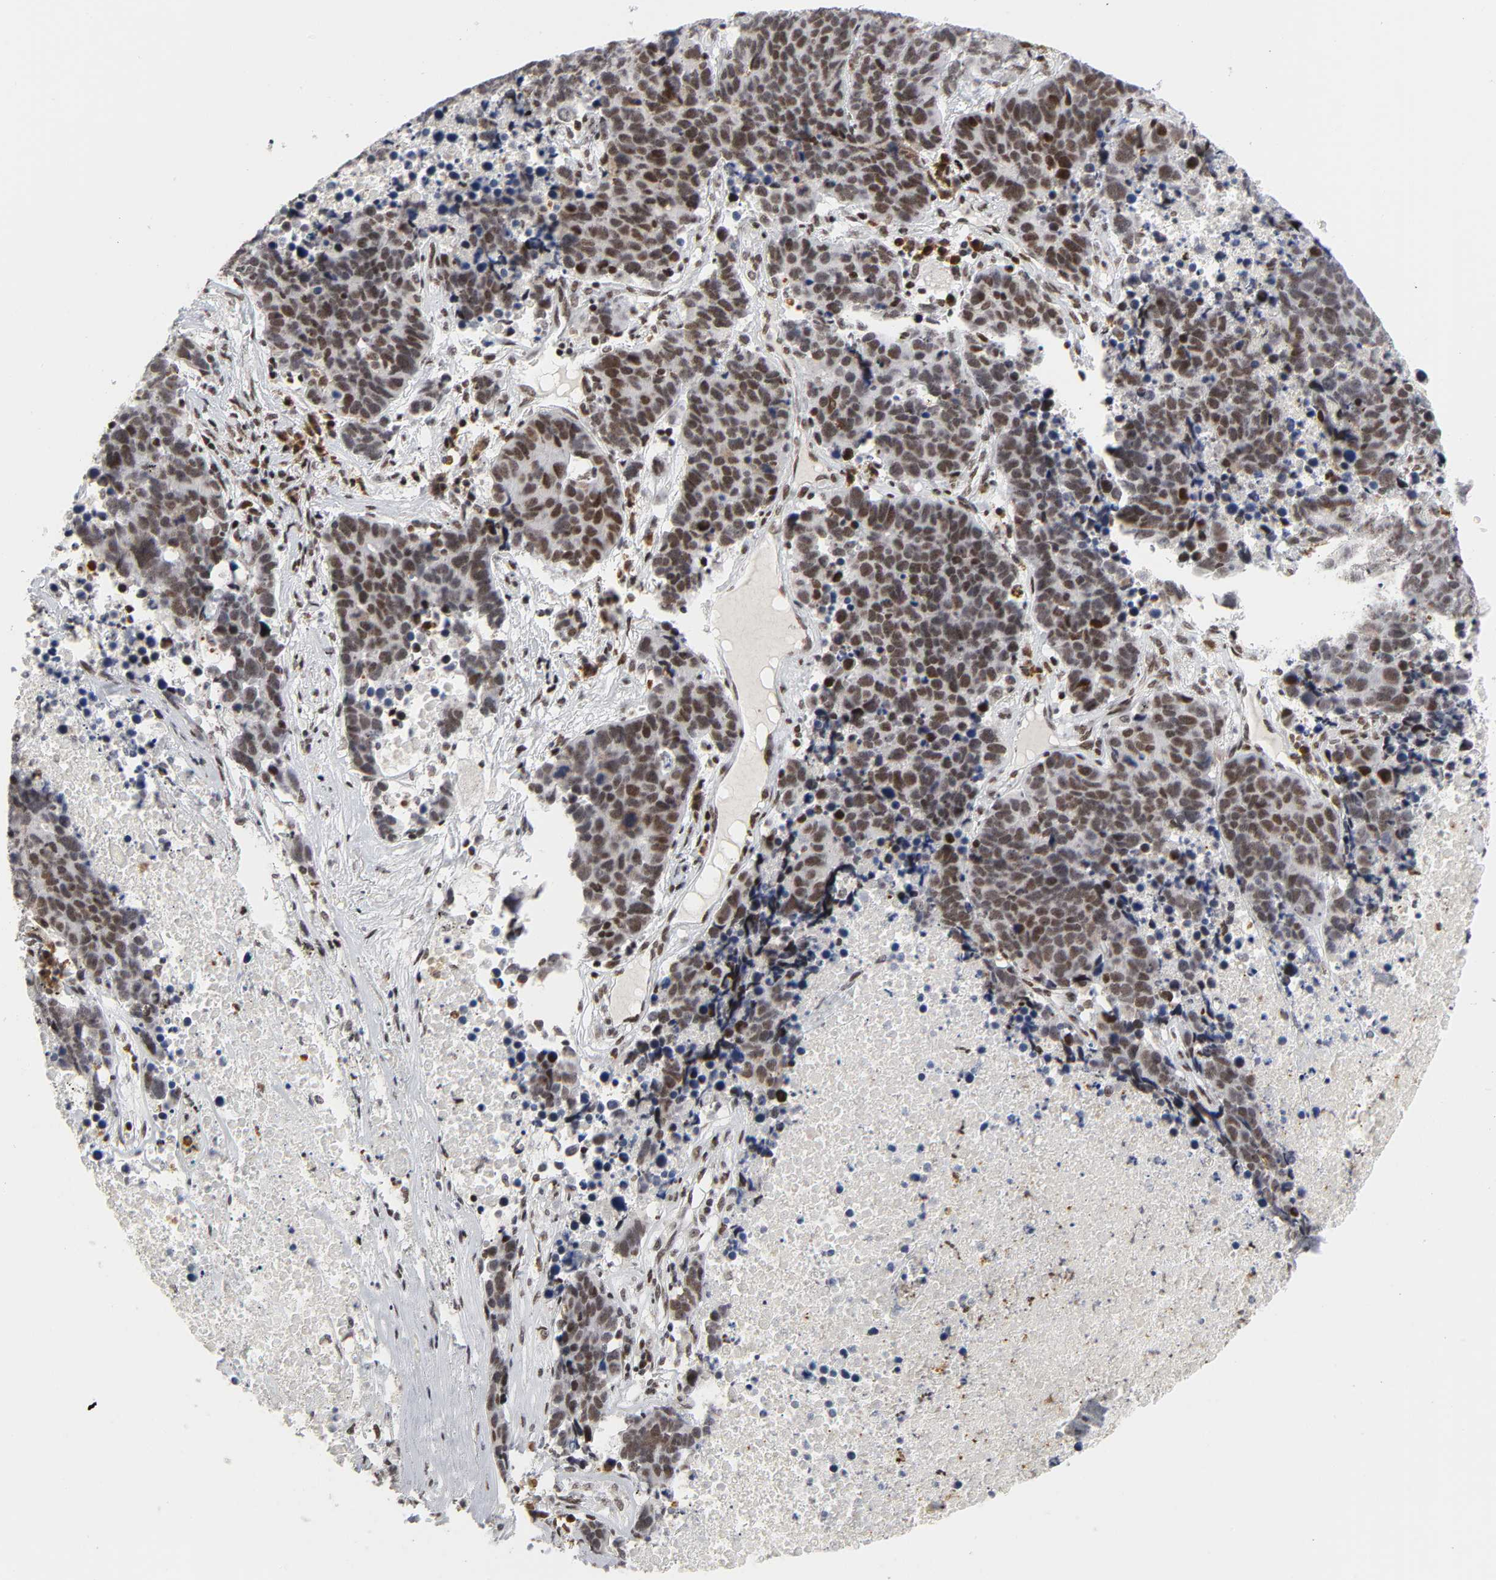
{"staining": {"intensity": "strong", "quantity": ">75%", "location": "nuclear"}, "tissue": "lung cancer", "cell_type": "Tumor cells", "image_type": "cancer", "snomed": [{"axis": "morphology", "description": "Carcinoid, malignant, NOS"}, {"axis": "topography", "description": "Lung"}], "caption": "A high-resolution histopathology image shows IHC staining of lung malignant carcinoid, which reveals strong nuclear expression in approximately >75% of tumor cells.", "gene": "CREBBP", "patient": {"sex": "male", "age": 60}}